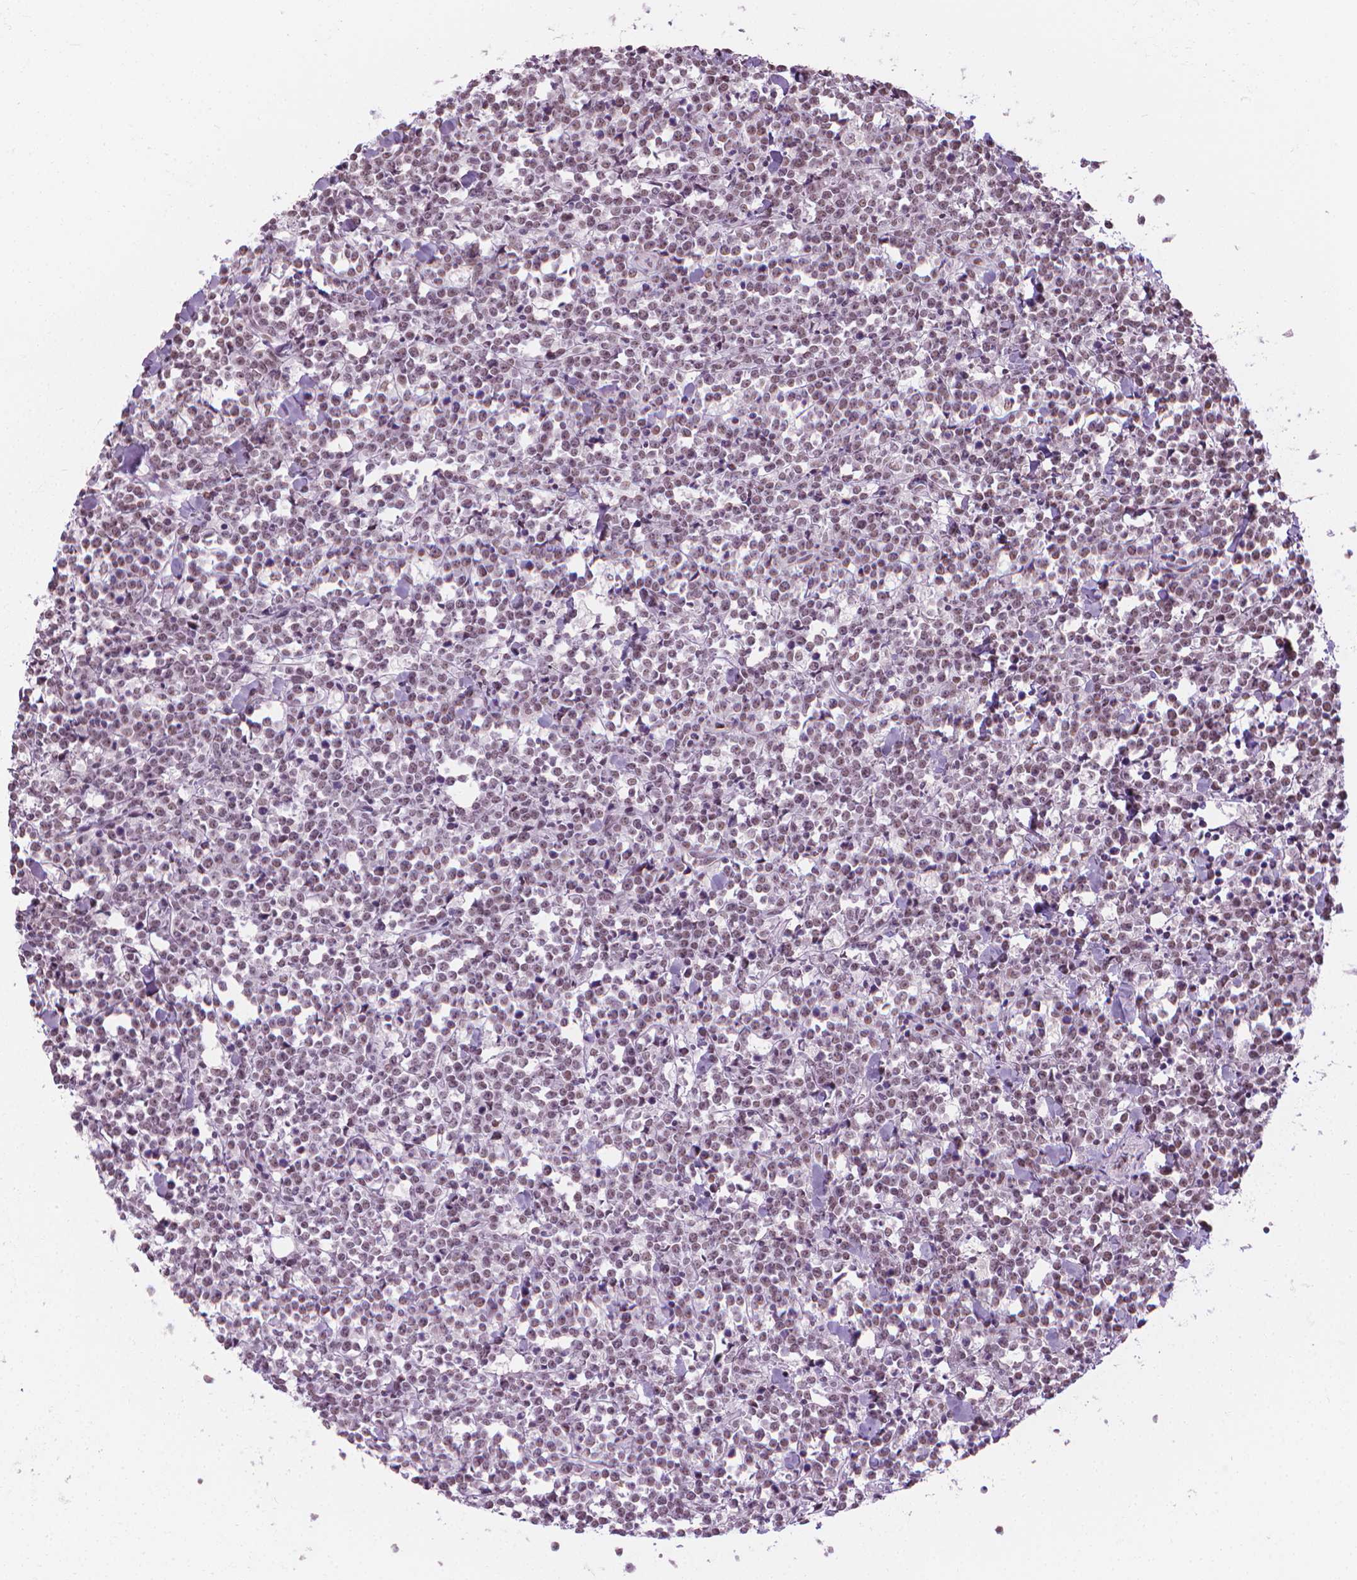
{"staining": {"intensity": "weak", "quantity": "25%-75%", "location": "nuclear"}, "tissue": "lymphoma", "cell_type": "Tumor cells", "image_type": "cancer", "snomed": [{"axis": "morphology", "description": "Malignant lymphoma, non-Hodgkin's type, High grade"}, {"axis": "topography", "description": "Small intestine"}], "caption": "There is low levels of weak nuclear positivity in tumor cells of lymphoma, as demonstrated by immunohistochemical staining (brown color).", "gene": "CDKN1C", "patient": {"sex": "female", "age": 56}}